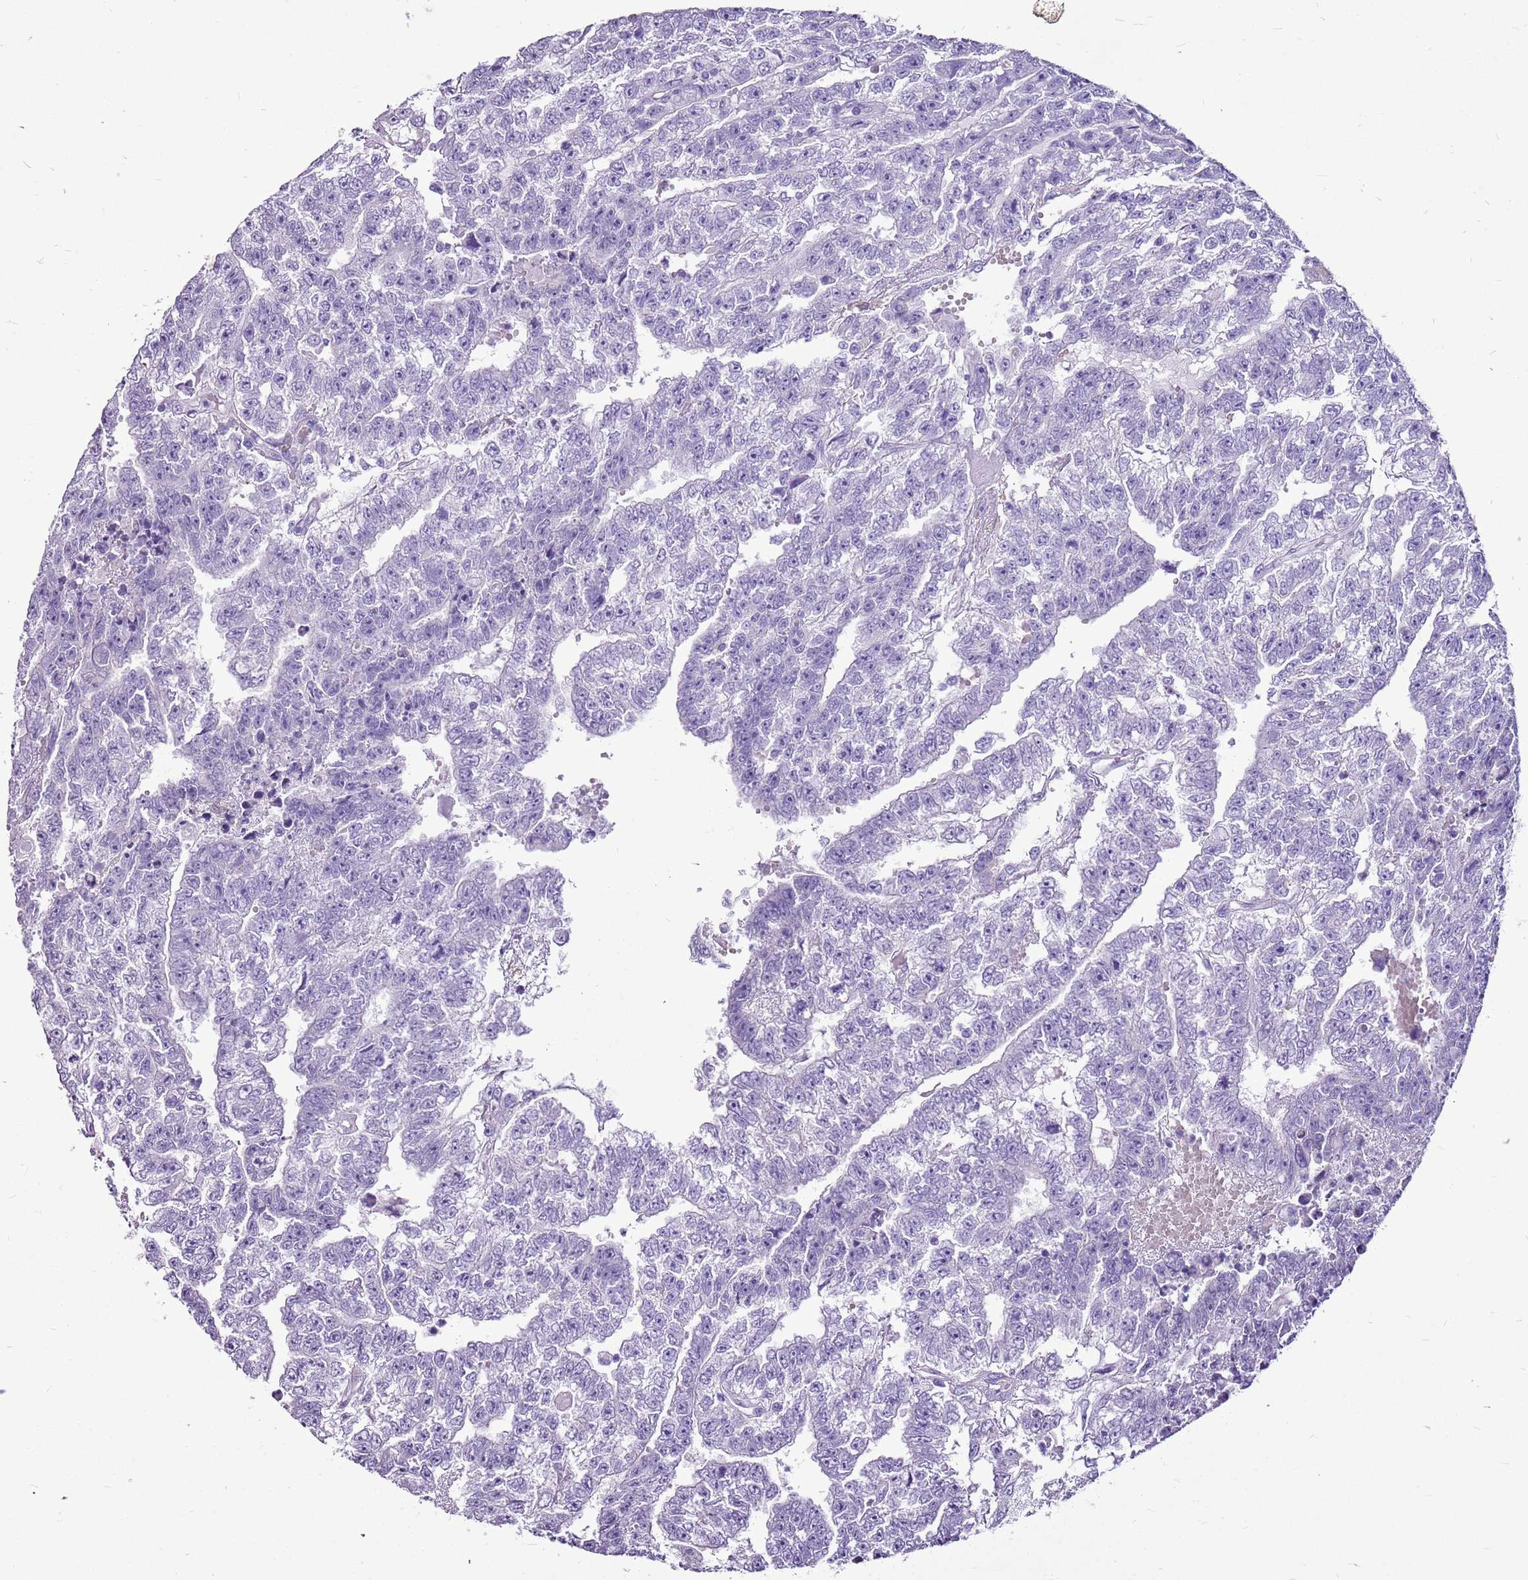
{"staining": {"intensity": "negative", "quantity": "none", "location": "none"}, "tissue": "testis cancer", "cell_type": "Tumor cells", "image_type": "cancer", "snomed": [{"axis": "morphology", "description": "Carcinoma, Embryonal, NOS"}, {"axis": "topography", "description": "Testis"}], "caption": "Tumor cells show no significant expression in testis embryonal carcinoma.", "gene": "ACSS3", "patient": {"sex": "male", "age": 25}}